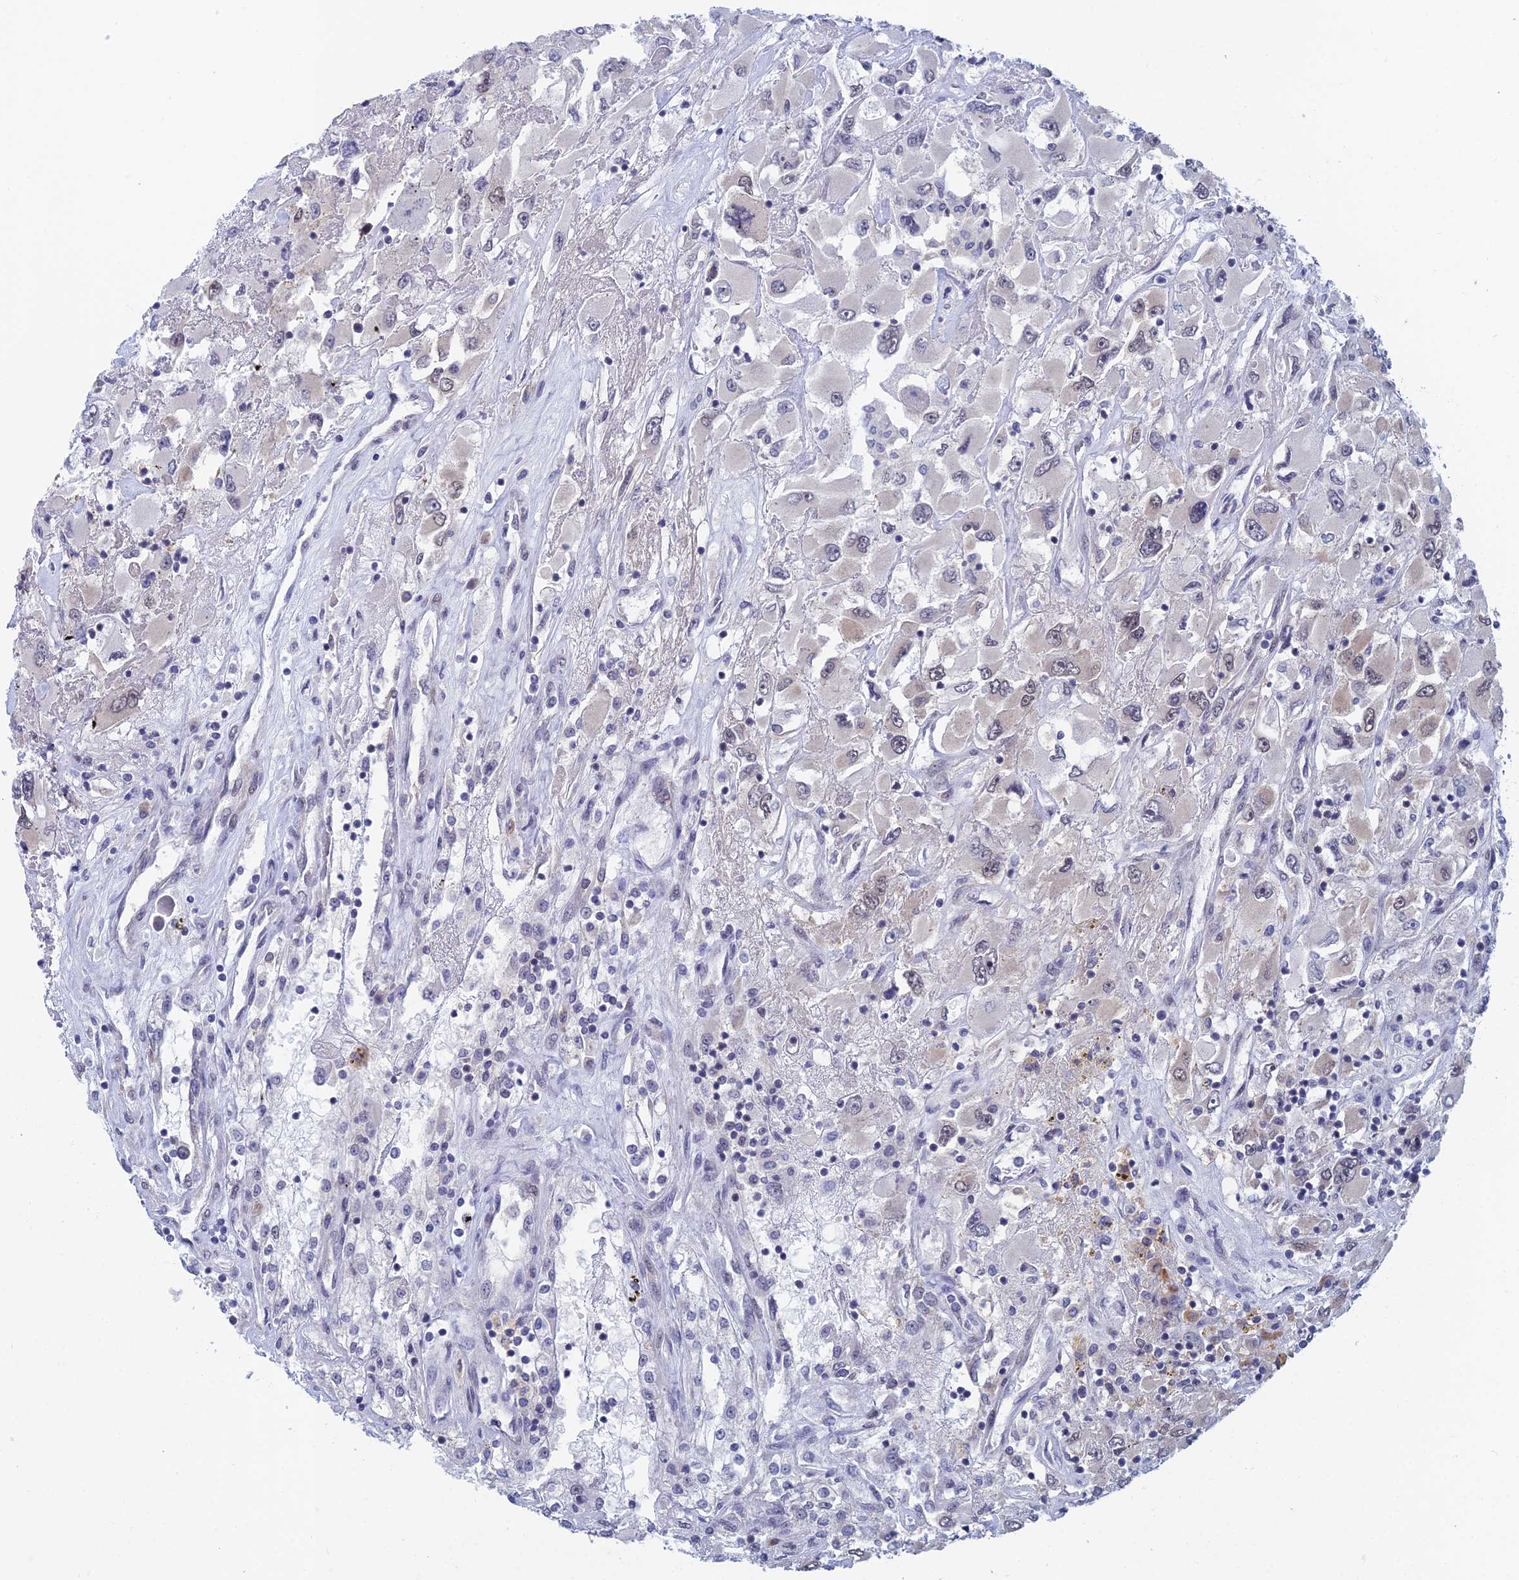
{"staining": {"intensity": "negative", "quantity": "none", "location": "none"}, "tissue": "renal cancer", "cell_type": "Tumor cells", "image_type": "cancer", "snomed": [{"axis": "morphology", "description": "Adenocarcinoma, NOS"}, {"axis": "topography", "description": "Kidney"}], "caption": "IHC micrograph of human adenocarcinoma (renal) stained for a protein (brown), which shows no expression in tumor cells.", "gene": "NABP2", "patient": {"sex": "female", "age": 52}}